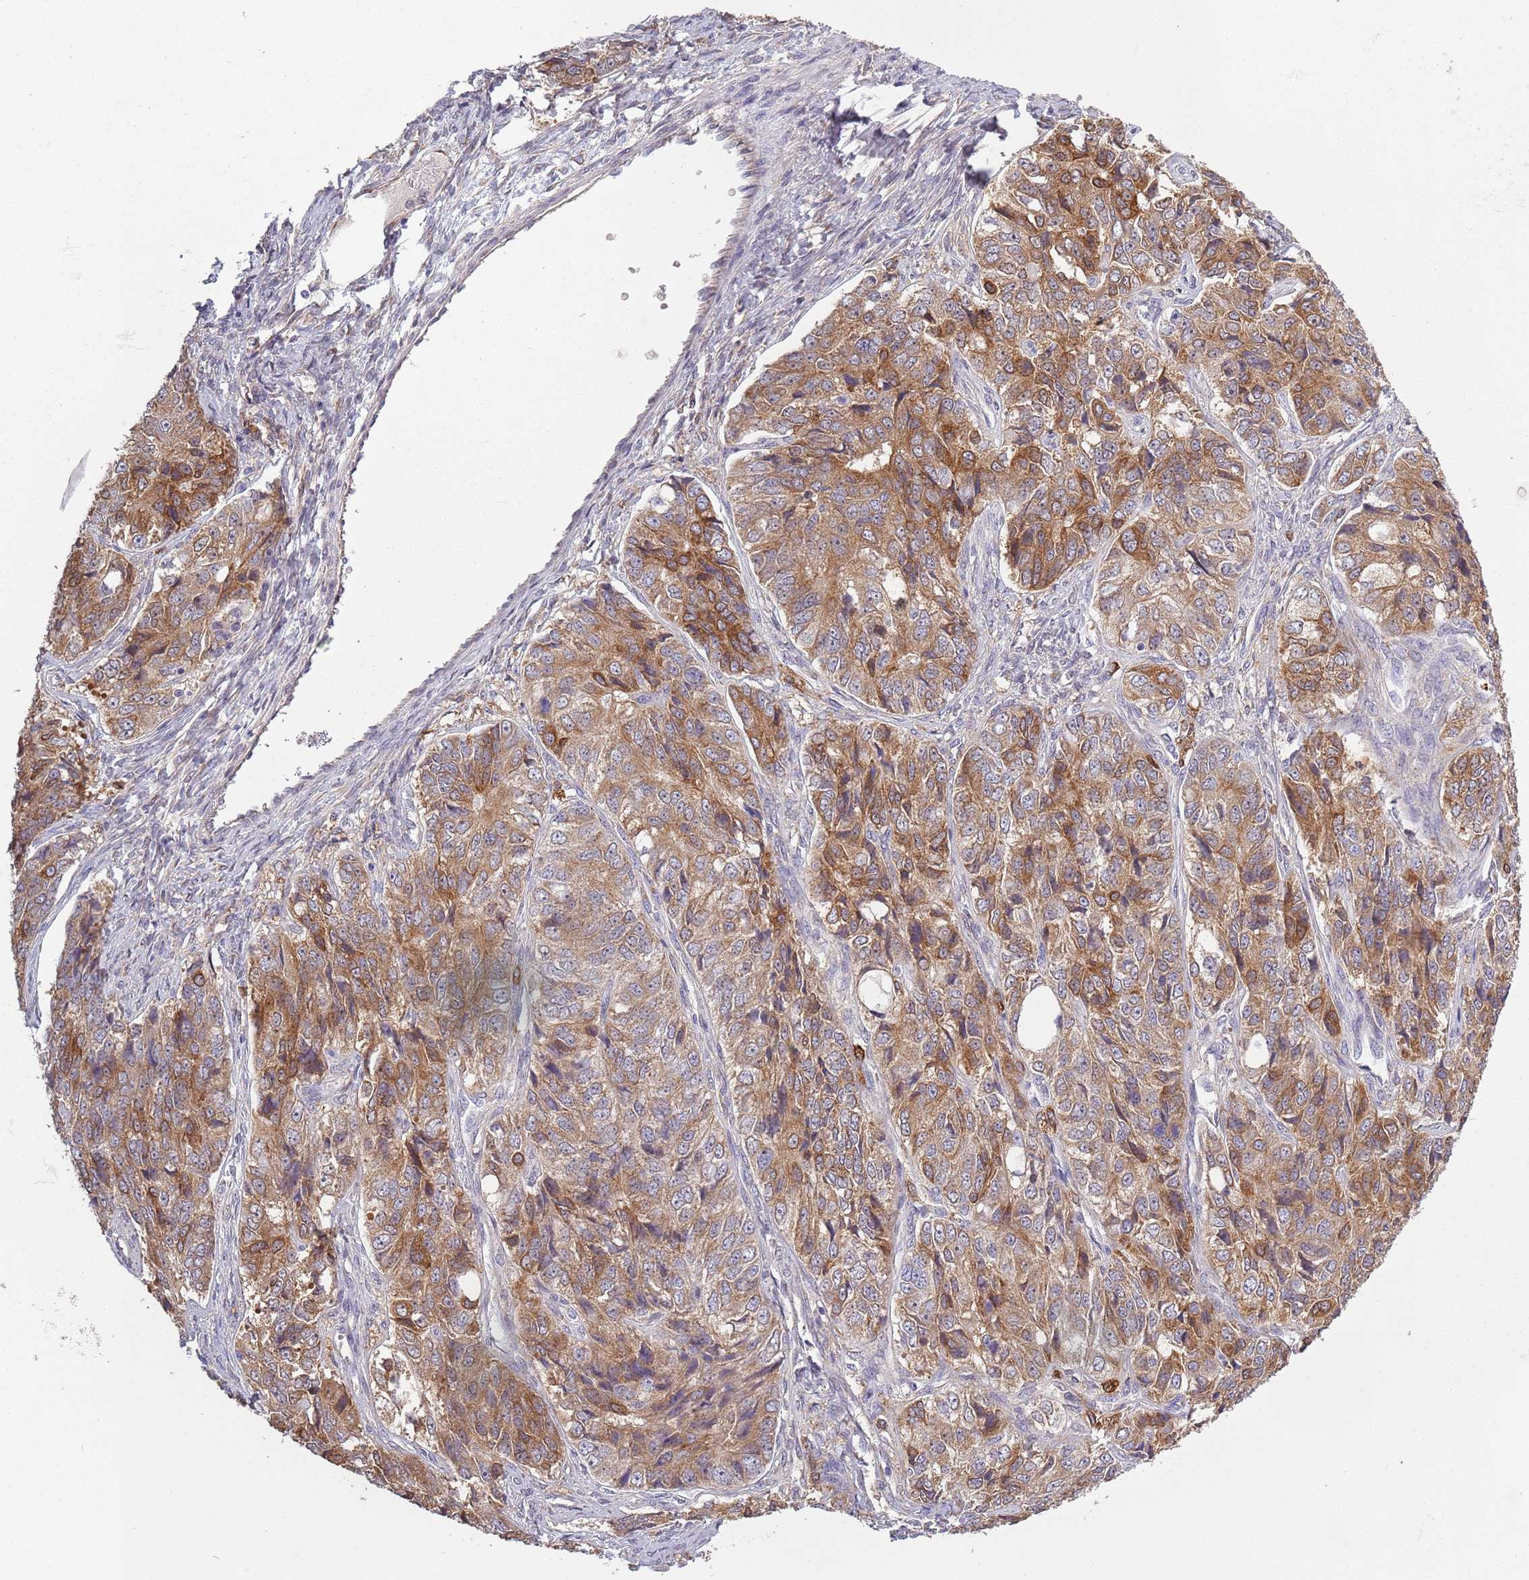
{"staining": {"intensity": "moderate", "quantity": ">75%", "location": "cytoplasmic/membranous"}, "tissue": "ovarian cancer", "cell_type": "Tumor cells", "image_type": "cancer", "snomed": [{"axis": "morphology", "description": "Carcinoma, endometroid"}, {"axis": "topography", "description": "Ovary"}], "caption": "Immunohistochemistry (IHC) (DAB (3,3'-diaminobenzidine)) staining of human endometroid carcinoma (ovarian) reveals moderate cytoplasmic/membranous protein expression in about >75% of tumor cells. (DAB (3,3'-diaminobenzidine) IHC, brown staining for protein, blue staining for nuclei).", "gene": "COQ5", "patient": {"sex": "female", "age": 51}}